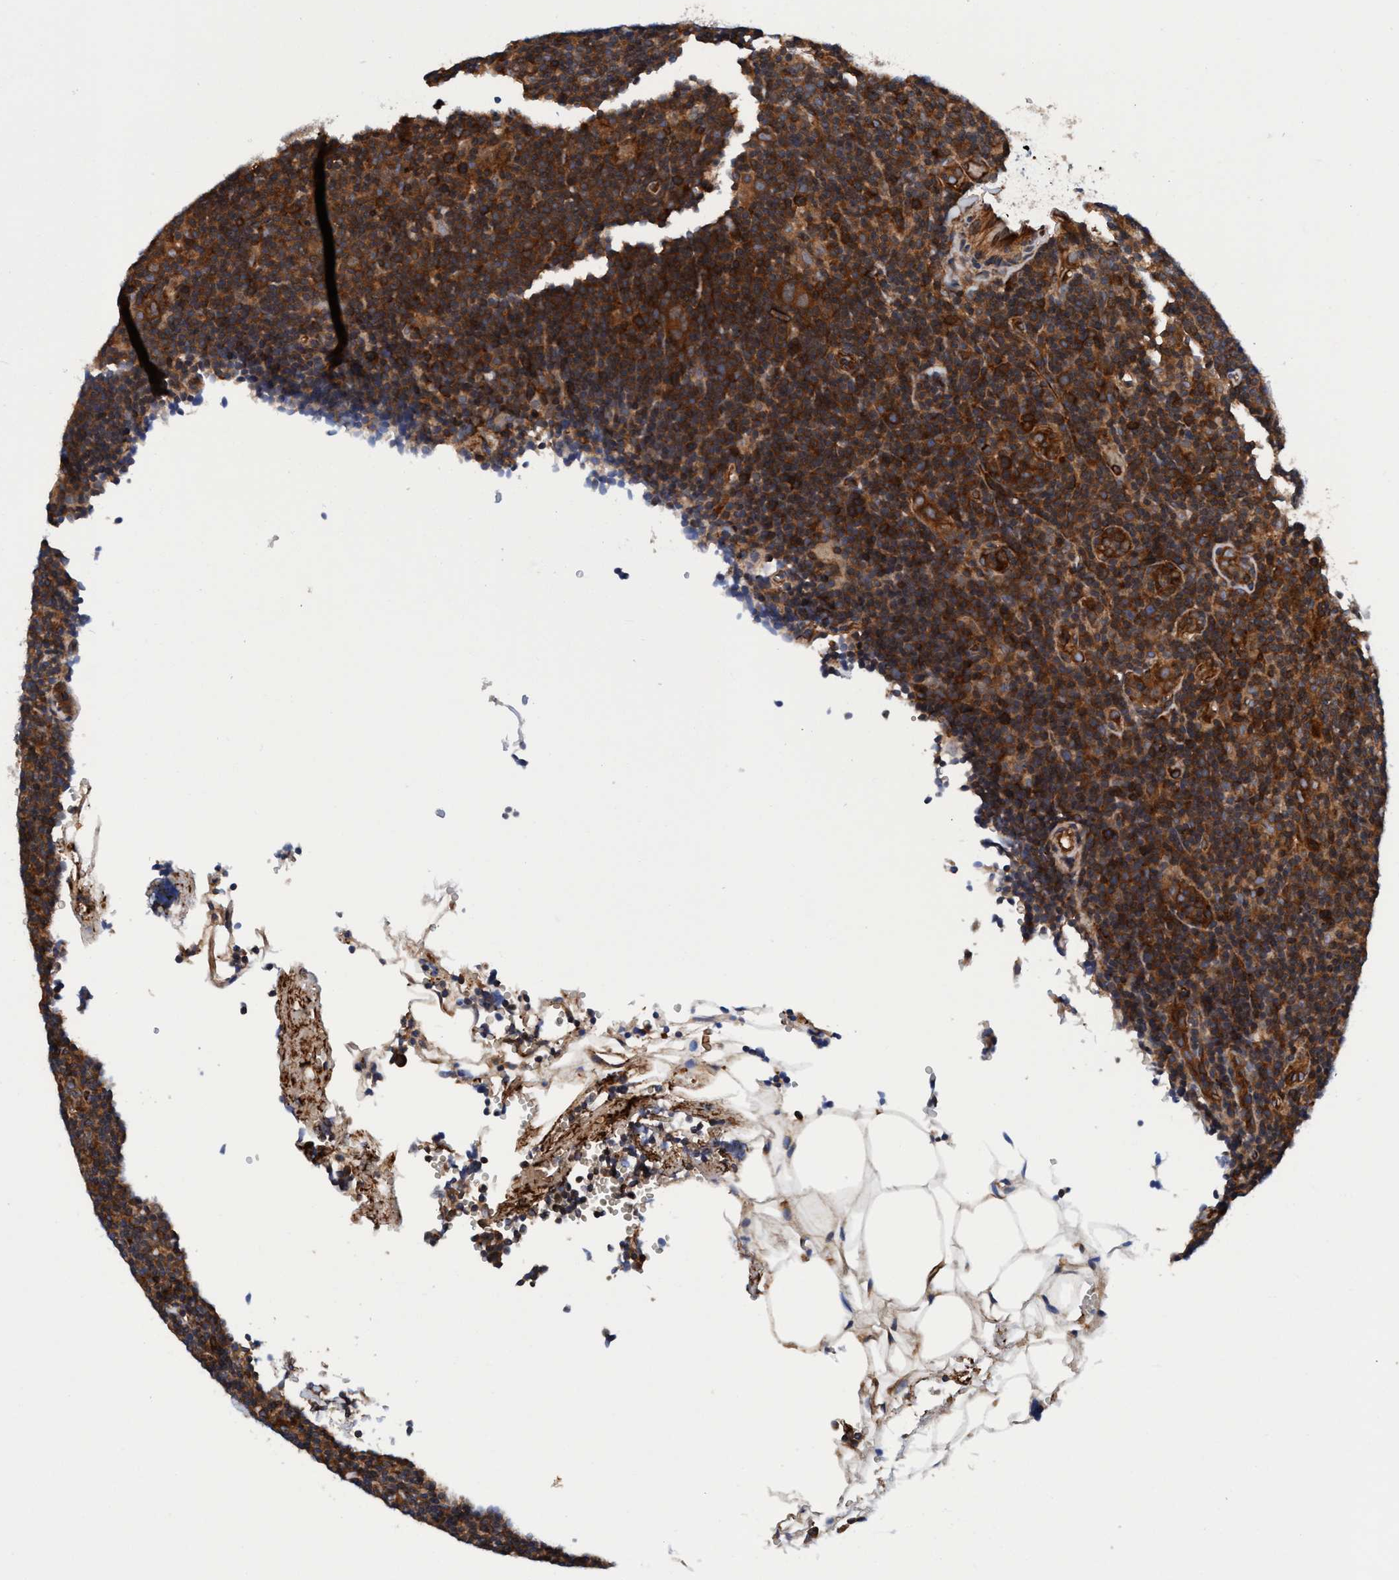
{"staining": {"intensity": "strong", "quantity": ">75%", "location": "cytoplasmic/membranous"}, "tissue": "lymphoma", "cell_type": "Tumor cells", "image_type": "cancer", "snomed": [{"axis": "morphology", "description": "Hodgkin's disease, NOS"}, {"axis": "topography", "description": "Lymph node"}], "caption": "Hodgkin's disease stained for a protein (brown) displays strong cytoplasmic/membranous positive positivity in approximately >75% of tumor cells.", "gene": "MCM3AP", "patient": {"sex": "female", "age": 57}}